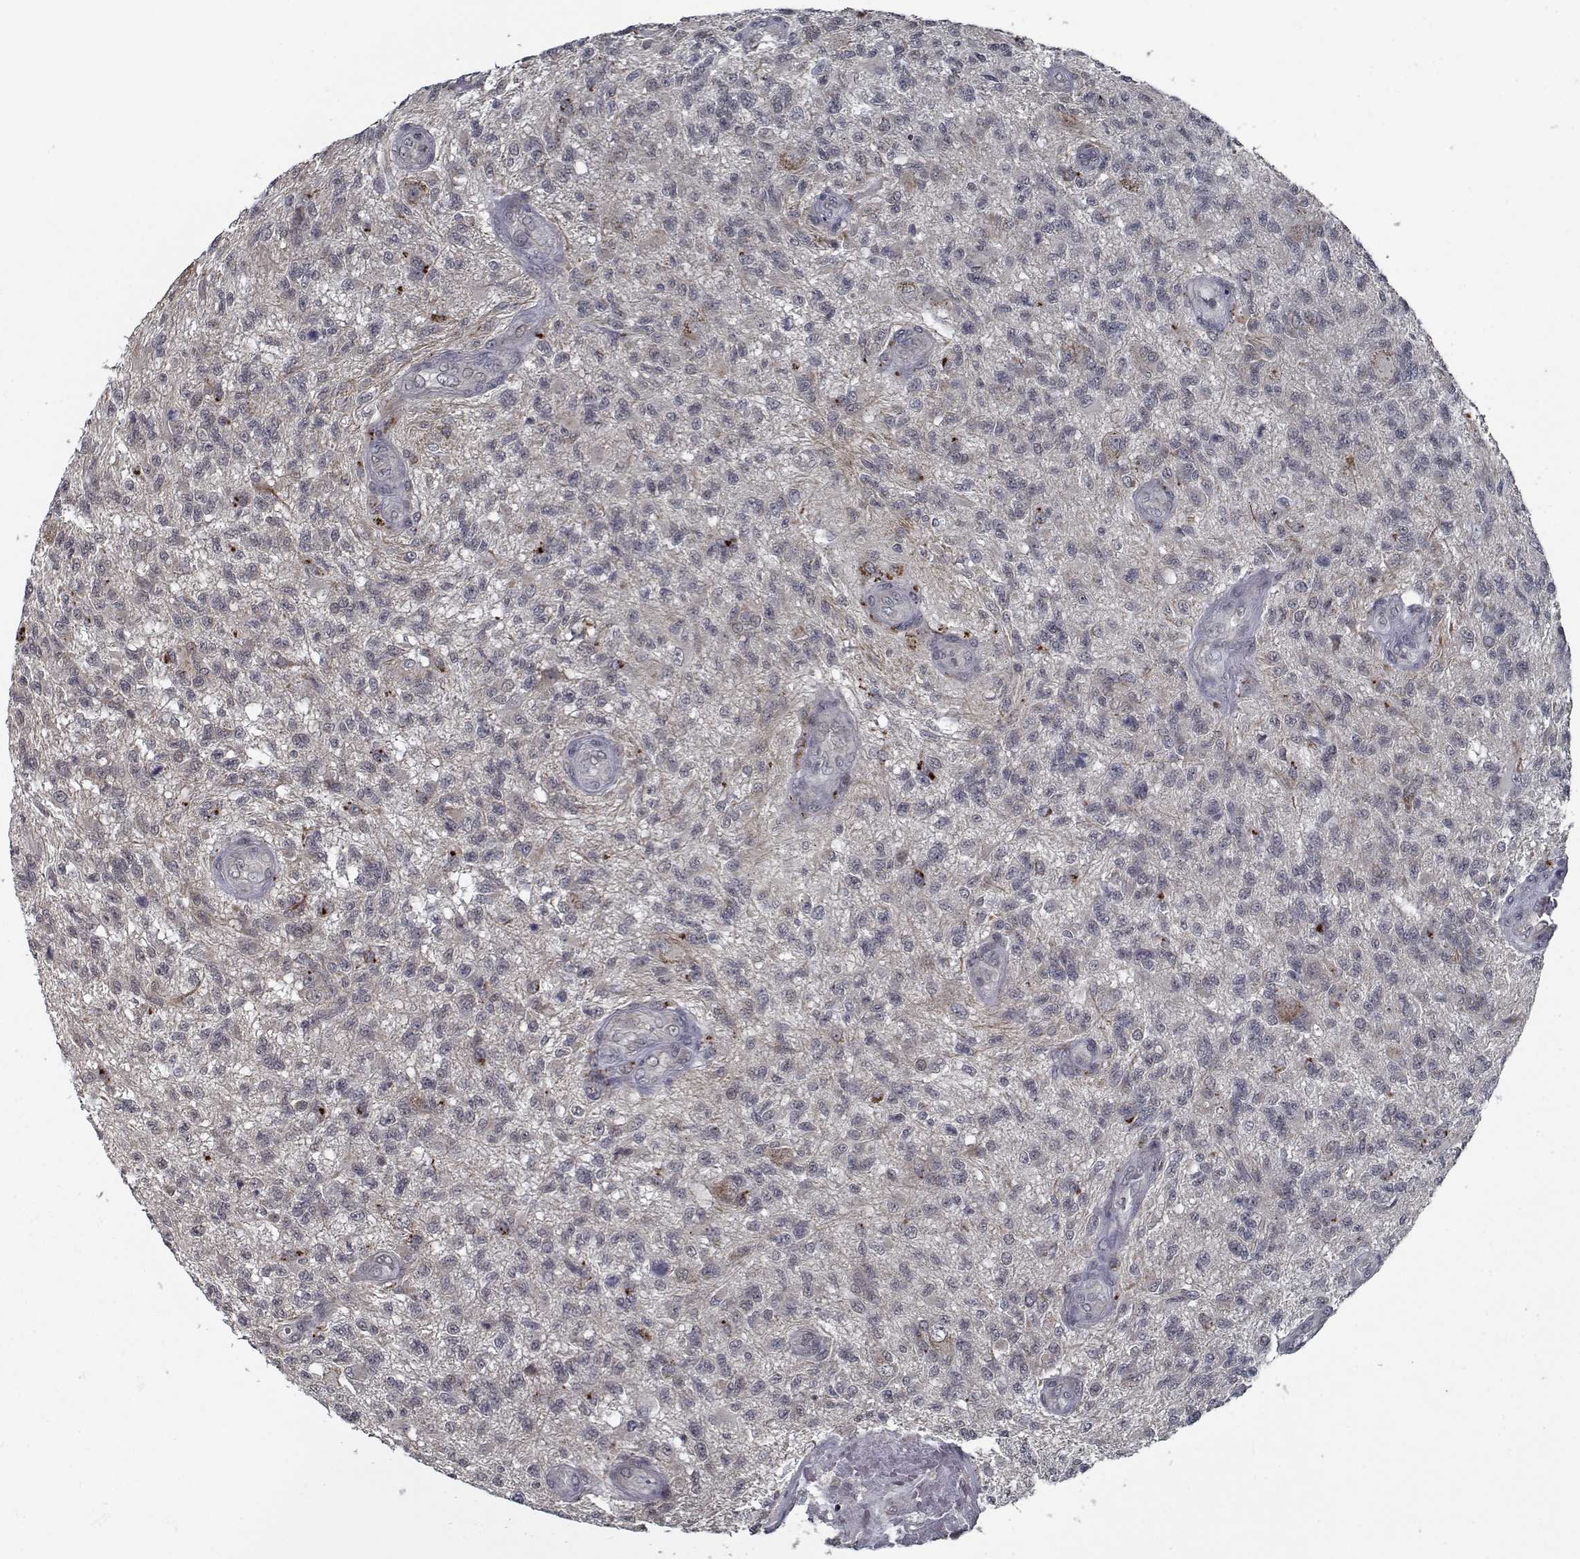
{"staining": {"intensity": "negative", "quantity": "none", "location": "none"}, "tissue": "glioma", "cell_type": "Tumor cells", "image_type": "cancer", "snomed": [{"axis": "morphology", "description": "Glioma, malignant, High grade"}, {"axis": "topography", "description": "Brain"}], "caption": "This is a histopathology image of IHC staining of glioma, which shows no staining in tumor cells. Nuclei are stained in blue.", "gene": "NLK", "patient": {"sex": "male", "age": 56}}